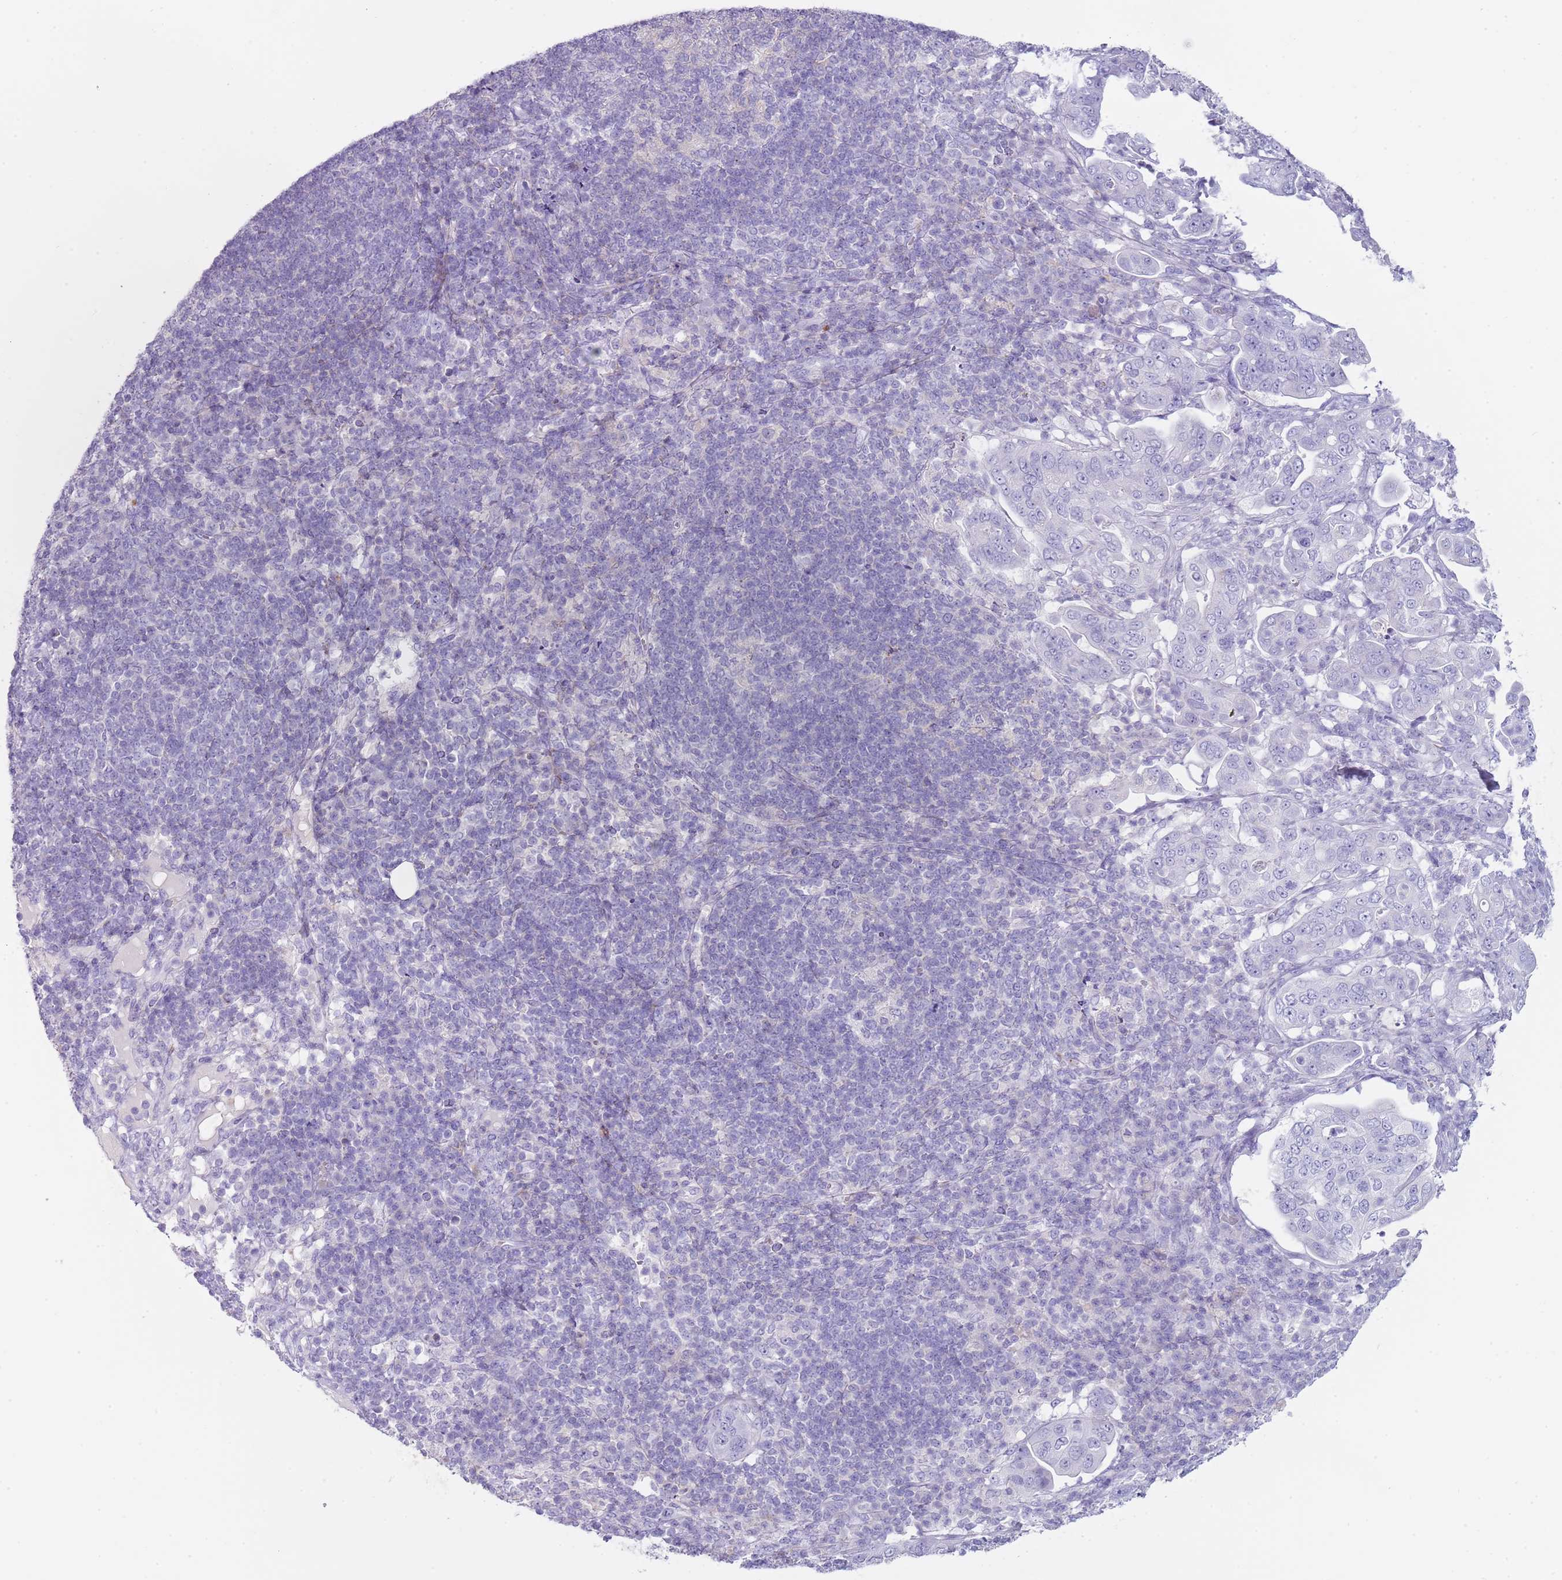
{"staining": {"intensity": "negative", "quantity": "none", "location": "none"}, "tissue": "pancreatic cancer", "cell_type": "Tumor cells", "image_type": "cancer", "snomed": [{"axis": "morphology", "description": "Normal tissue, NOS"}, {"axis": "morphology", "description": "Adenocarcinoma, NOS"}, {"axis": "topography", "description": "Lymph node"}, {"axis": "topography", "description": "Pancreas"}], "caption": "Tumor cells are negative for protein expression in human pancreatic adenocarcinoma.", "gene": "NBPF20", "patient": {"sex": "female", "age": 67}}